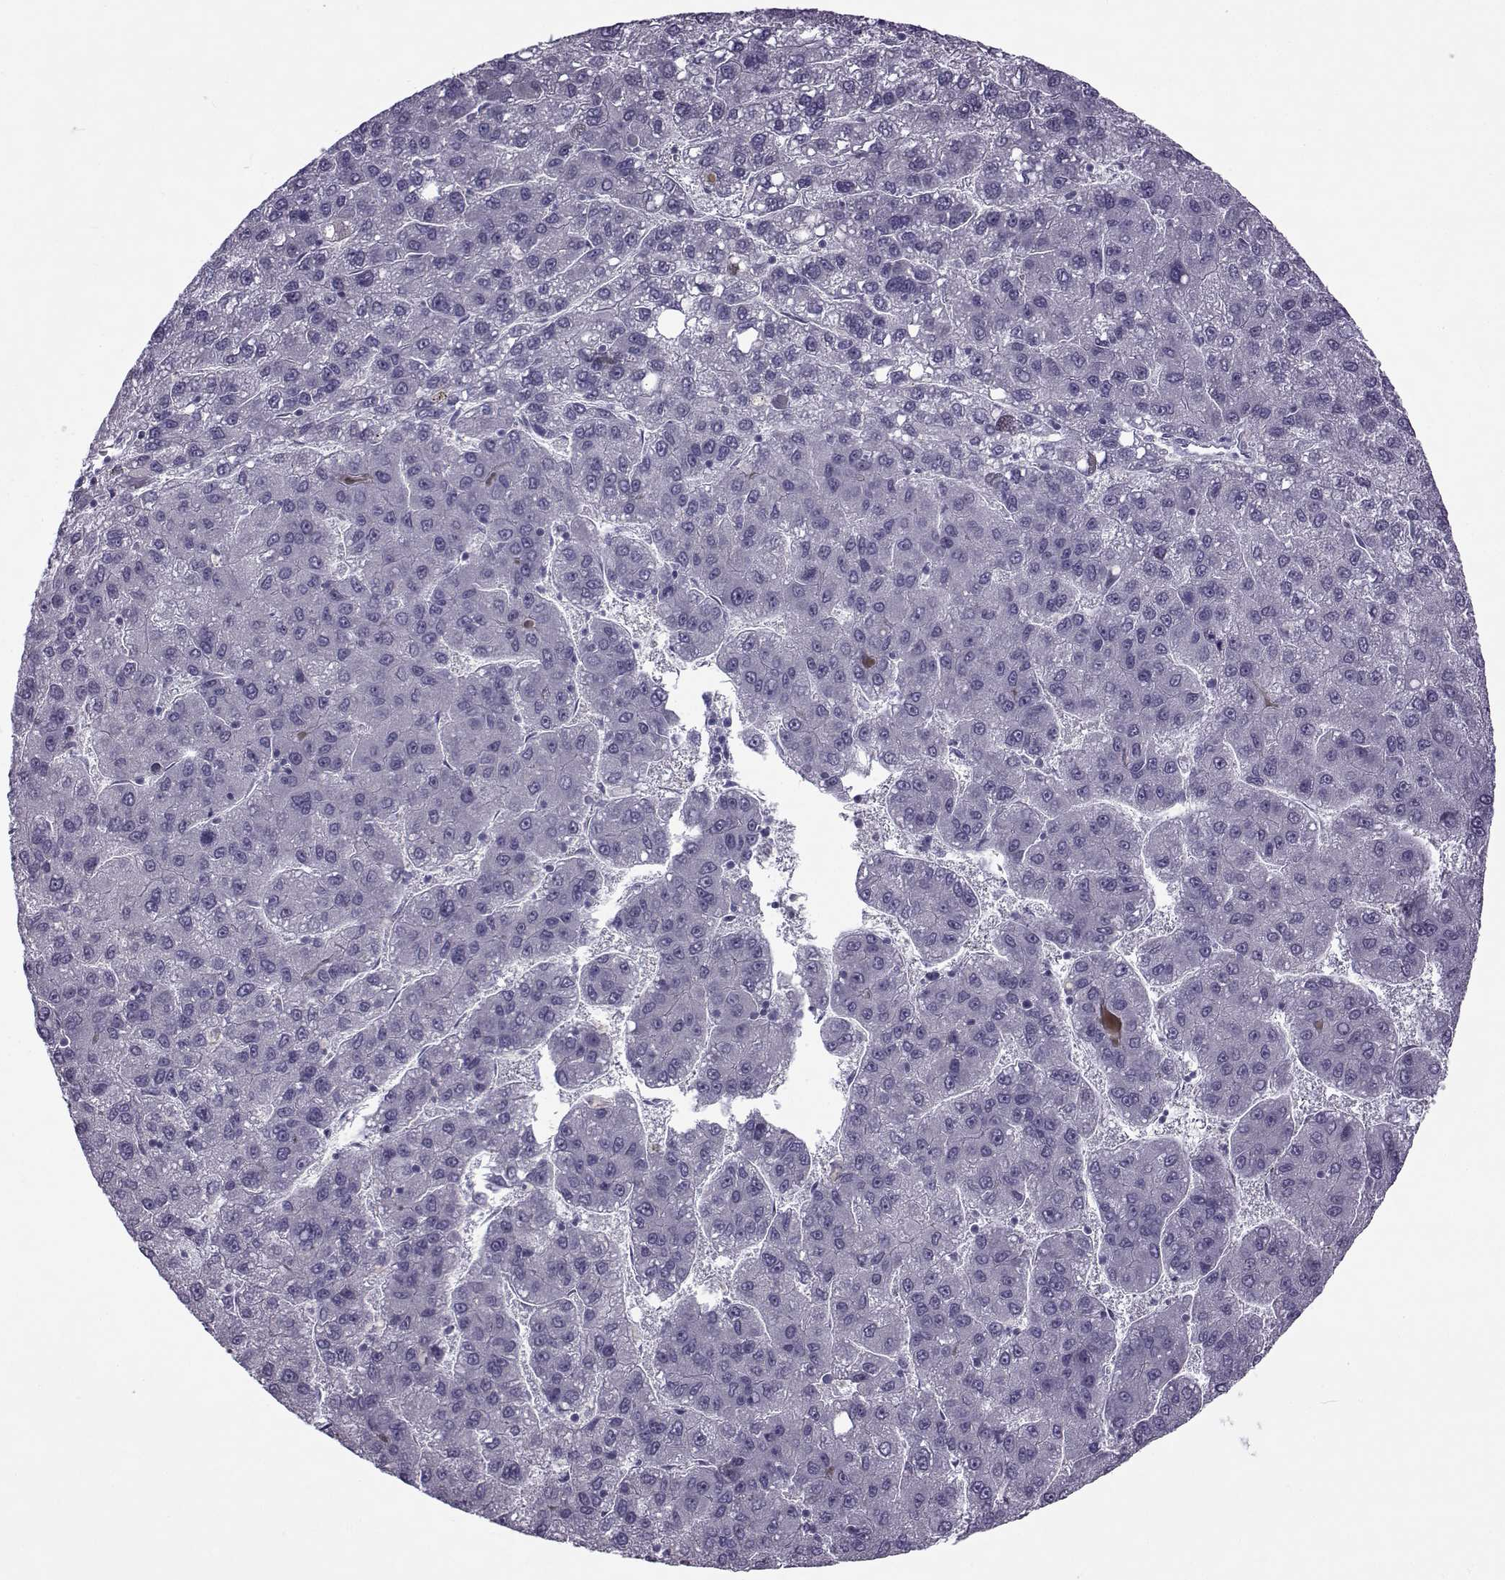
{"staining": {"intensity": "negative", "quantity": "none", "location": "none"}, "tissue": "liver cancer", "cell_type": "Tumor cells", "image_type": "cancer", "snomed": [{"axis": "morphology", "description": "Carcinoma, Hepatocellular, NOS"}, {"axis": "topography", "description": "Liver"}], "caption": "A micrograph of liver hepatocellular carcinoma stained for a protein displays no brown staining in tumor cells. The staining is performed using DAB (3,3'-diaminobenzidine) brown chromogen with nuclei counter-stained in using hematoxylin.", "gene": "OIP5", "patient": {"sex": "female", "age": 82}}